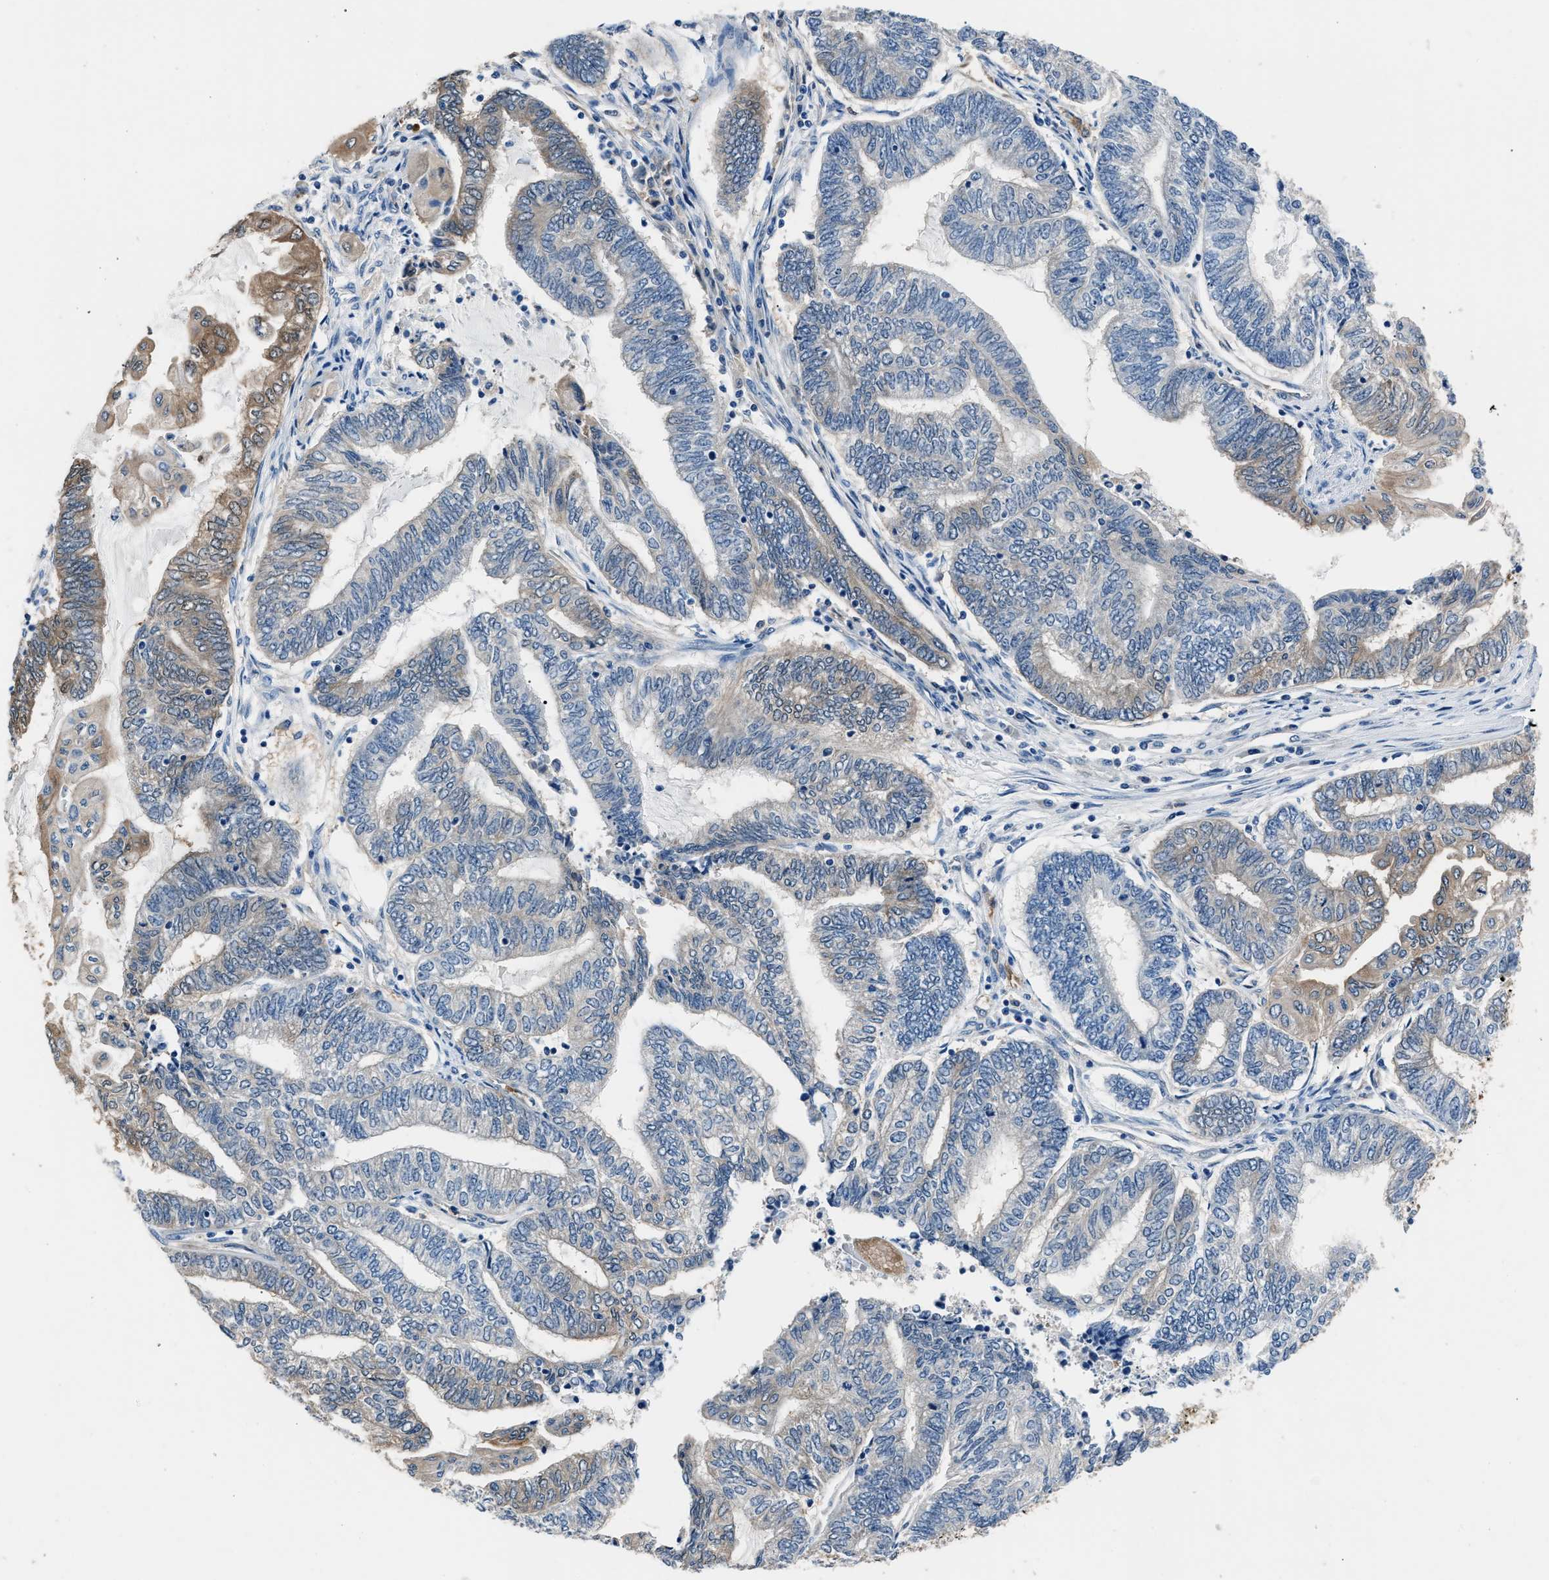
{"staining": {"intensity": "weak", "quantity": "<25%", "location": "cytoplasmic/membranous"}, "tissue": "endometrial cancer", "cell_type": "Tumor cells", "image_type": "cancer", "snomed": [{"axis": "morphology", "description": "Adenocarcinoma, NOS"}, {"axis": "topography", "description": "Uterus"}, {"axis": "topography", "description": "Endometrium"}], "caption": "Tumor cells are negative for brown protein staining in adenocarcinoma (endometrial).", "gene": "PPA1", "patient": {"sex": "female", "age": 70}}